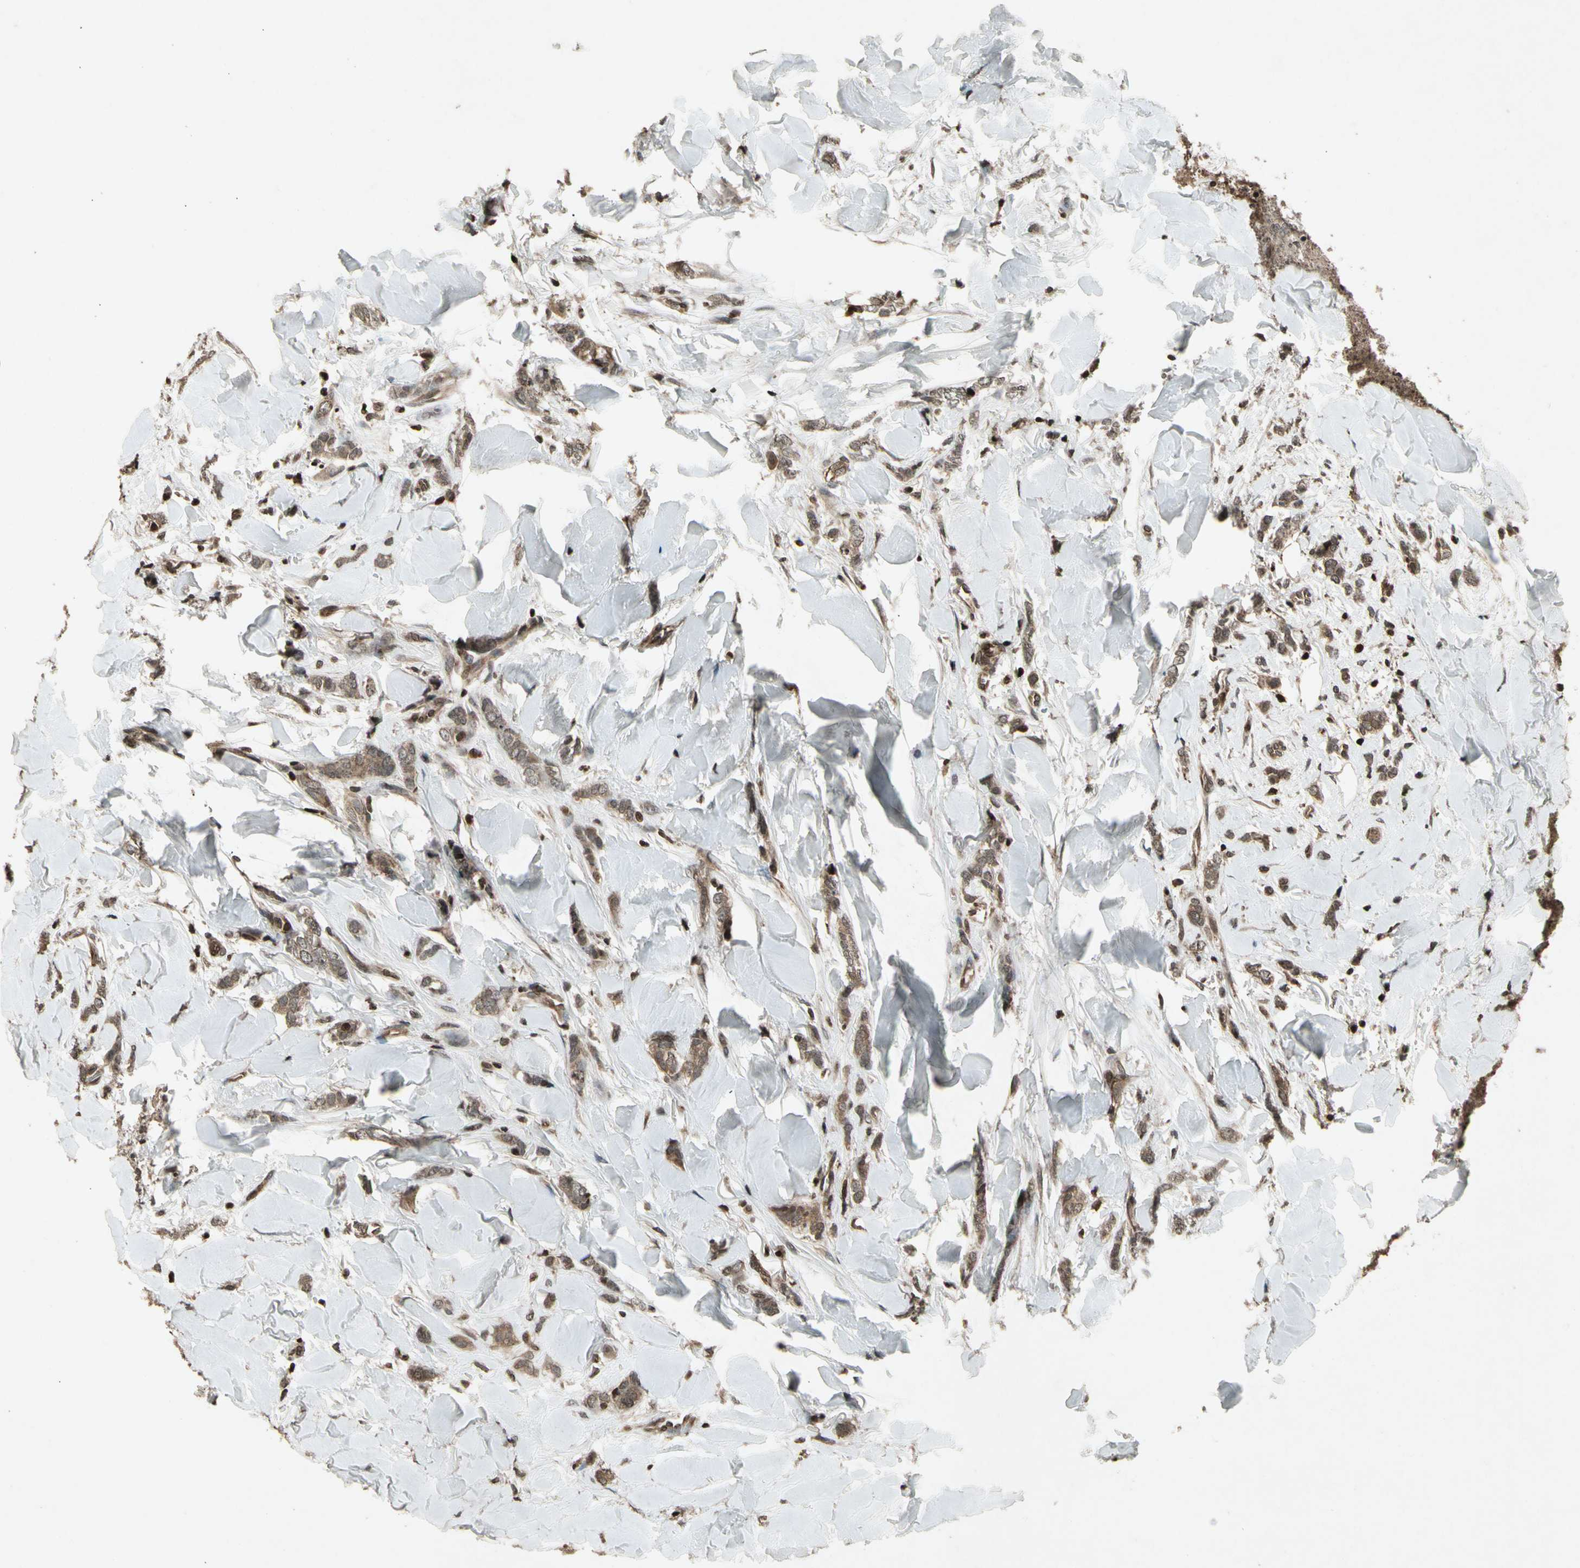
{"staining": {"intensity": "moderate", "quantity": ">75%", "location": "cytoplasmic/membranous"}, "tissue": "breast cancer", "cell_type": "Tumor cells", "image_type": "cancer", "snomed": [{"axis": "morphology", "description": "Lobular carcinoma"}, {"axis": "topography", "description": "Skin"}, {"axis": "topography", "description": "Breast"}], "caption": "Breast cancer stained with a protein marker reveals moderate staining in tumor cells.", "gene": "GLRX", "patient": {"sex": "female", "age": 46}}